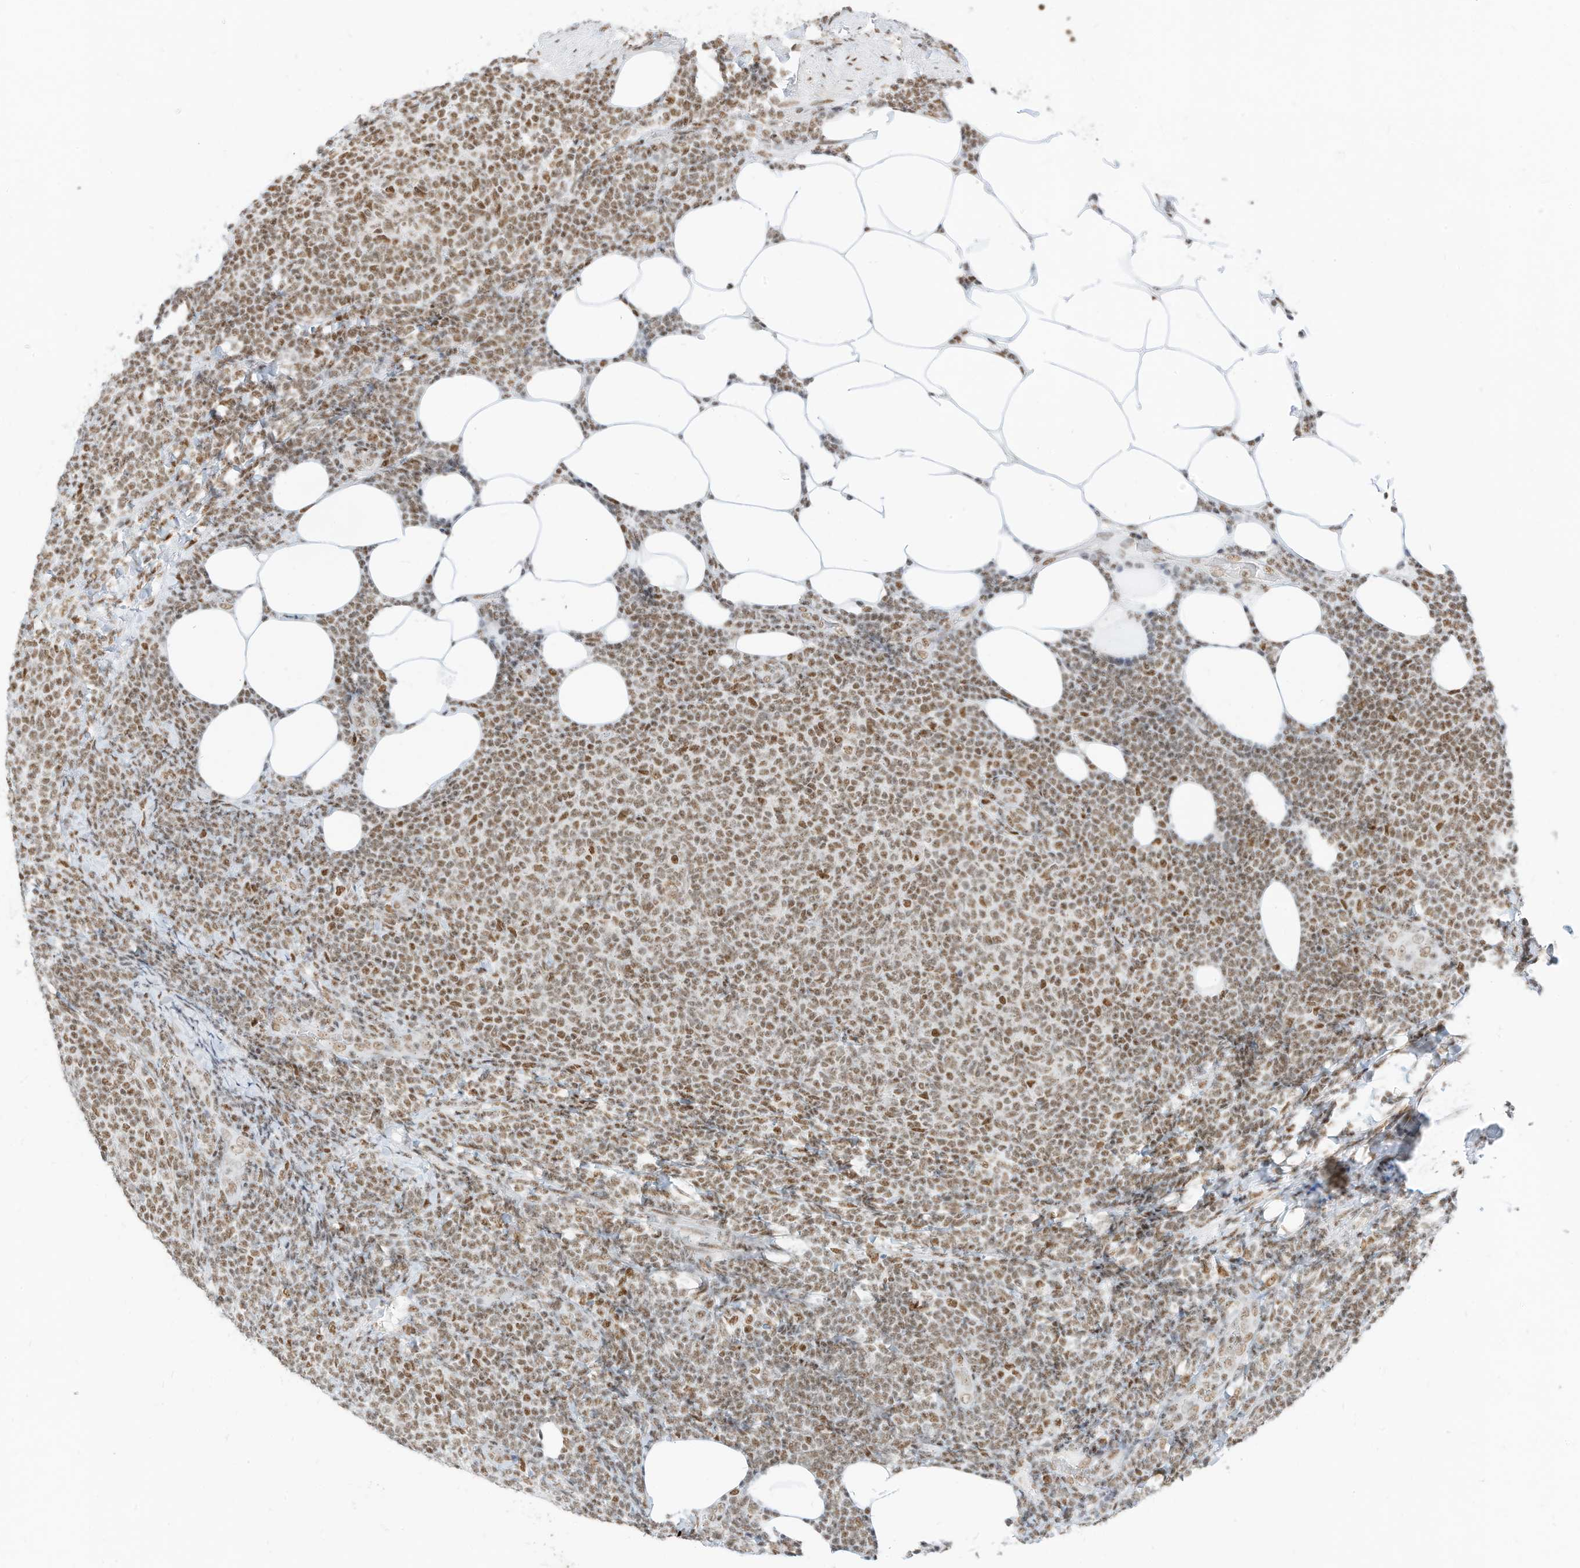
{"staining": {"intensity": "moderate", "quantity": ">75%", "location": "nuclear"}, "tissue": "lymphoma", "cell_type": "Tumor cells", "image_type": "cancer", "snomed": [{"axis": "morphology", "description": "Malignant lymphoma, non-Hodgkin's type, Low grade"}, {"axis": "topography", "description": "Lymph node"}], "caption": "A photomicrograph of human lymphoma stained for a protein exhibits moderate nuclear brown staining in tumor cells.", "gene": "SMARCA2", "patient": {"sex": "male", "age": 66}}